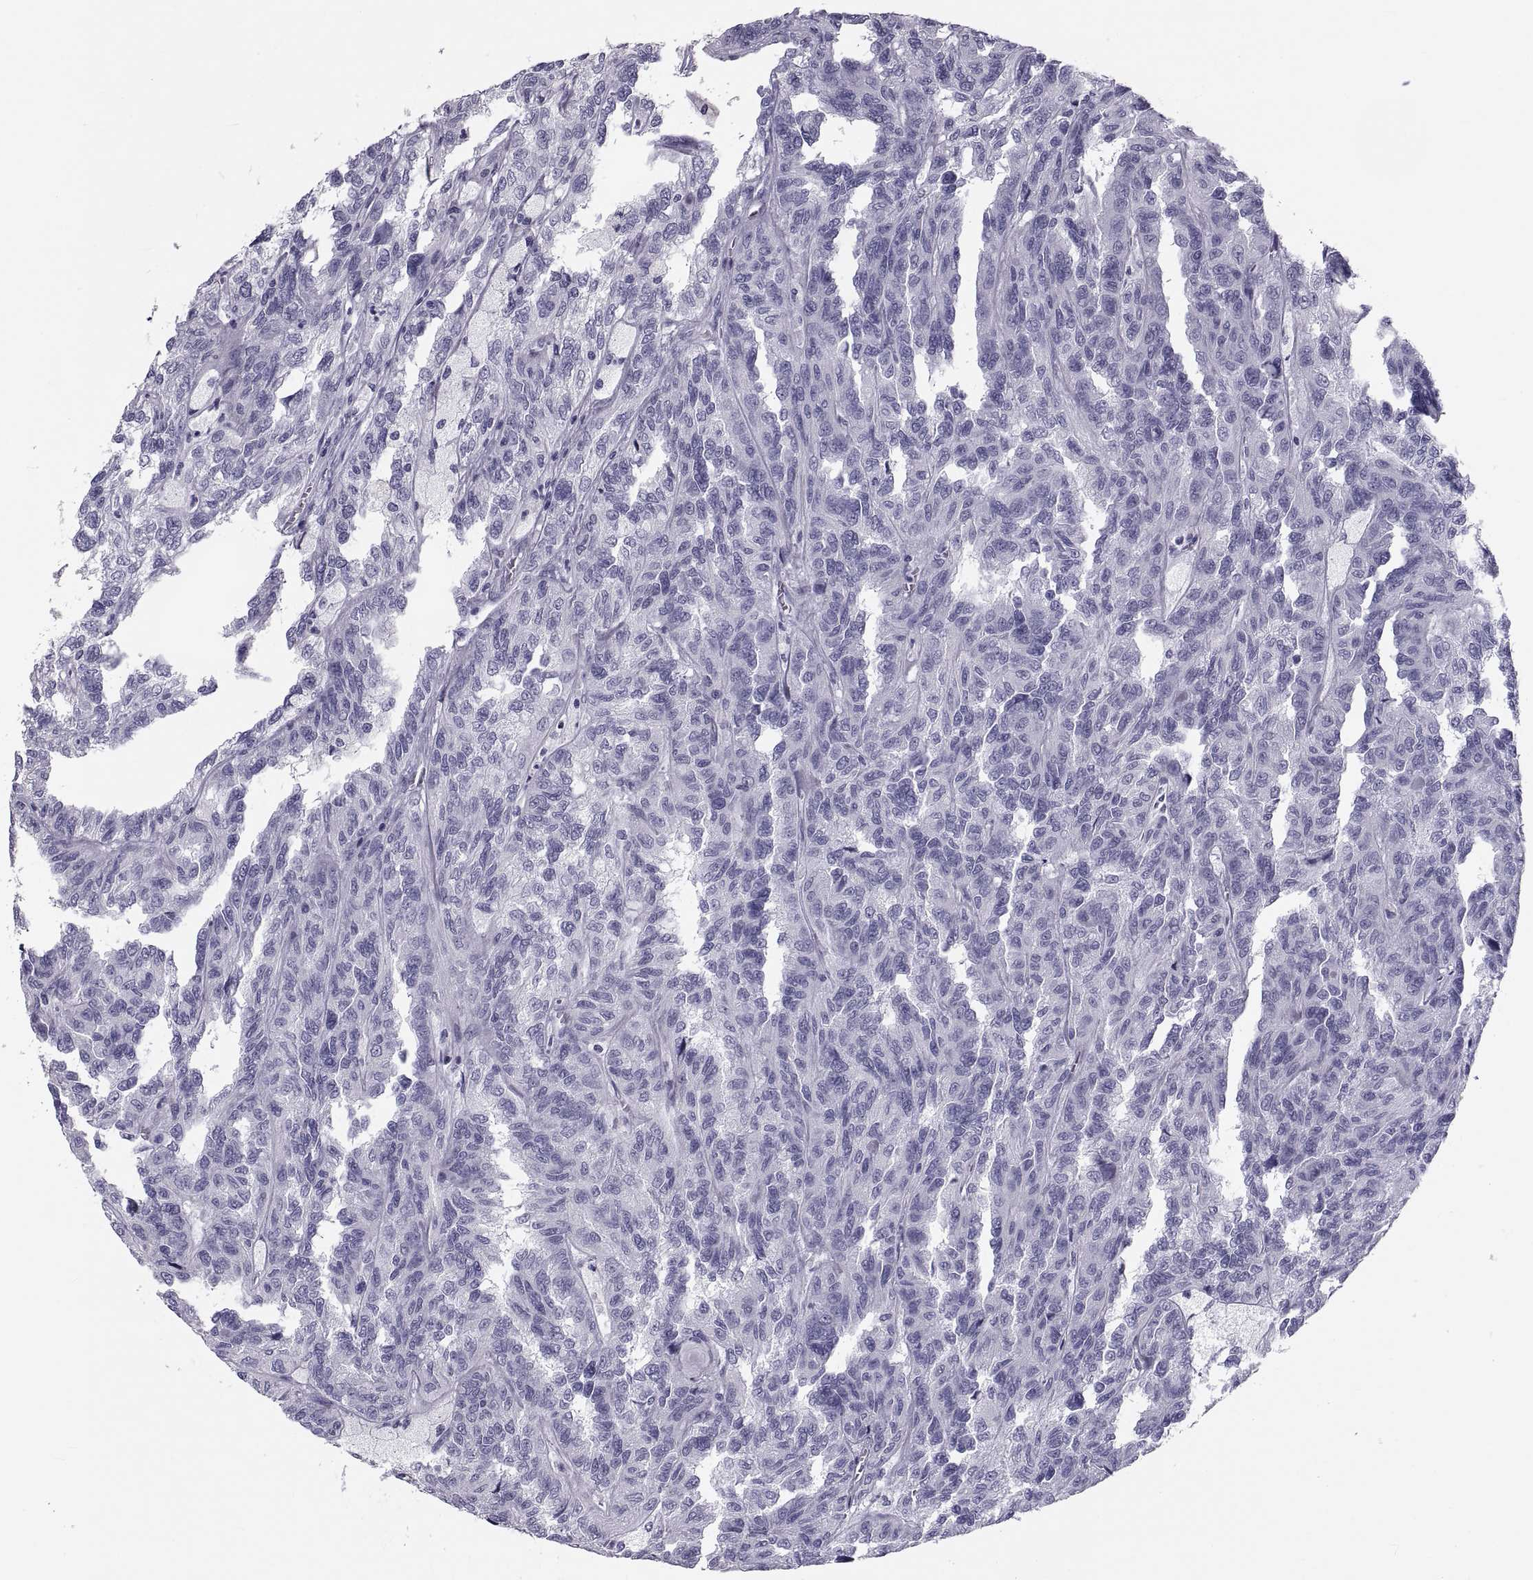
{"staining": {"intensity": "negative", "quantity": "none", "location": "none"}, "tissue": "renal cancer", "cell_type": "Tumor cells", "image_type": "cancer", "snomed": [{"axis": "morphology", "description": "Adenocarcinoma, NOS"}, {"axis": "topography", "description": "Kidney"}], "caption": "Immunohistochemical staining of renal cancer (adenocarcinoma) reveals no significant staining in tumor cells.", "gene": "CRISP1", "patient": {"sex": "male", "age": 79}}